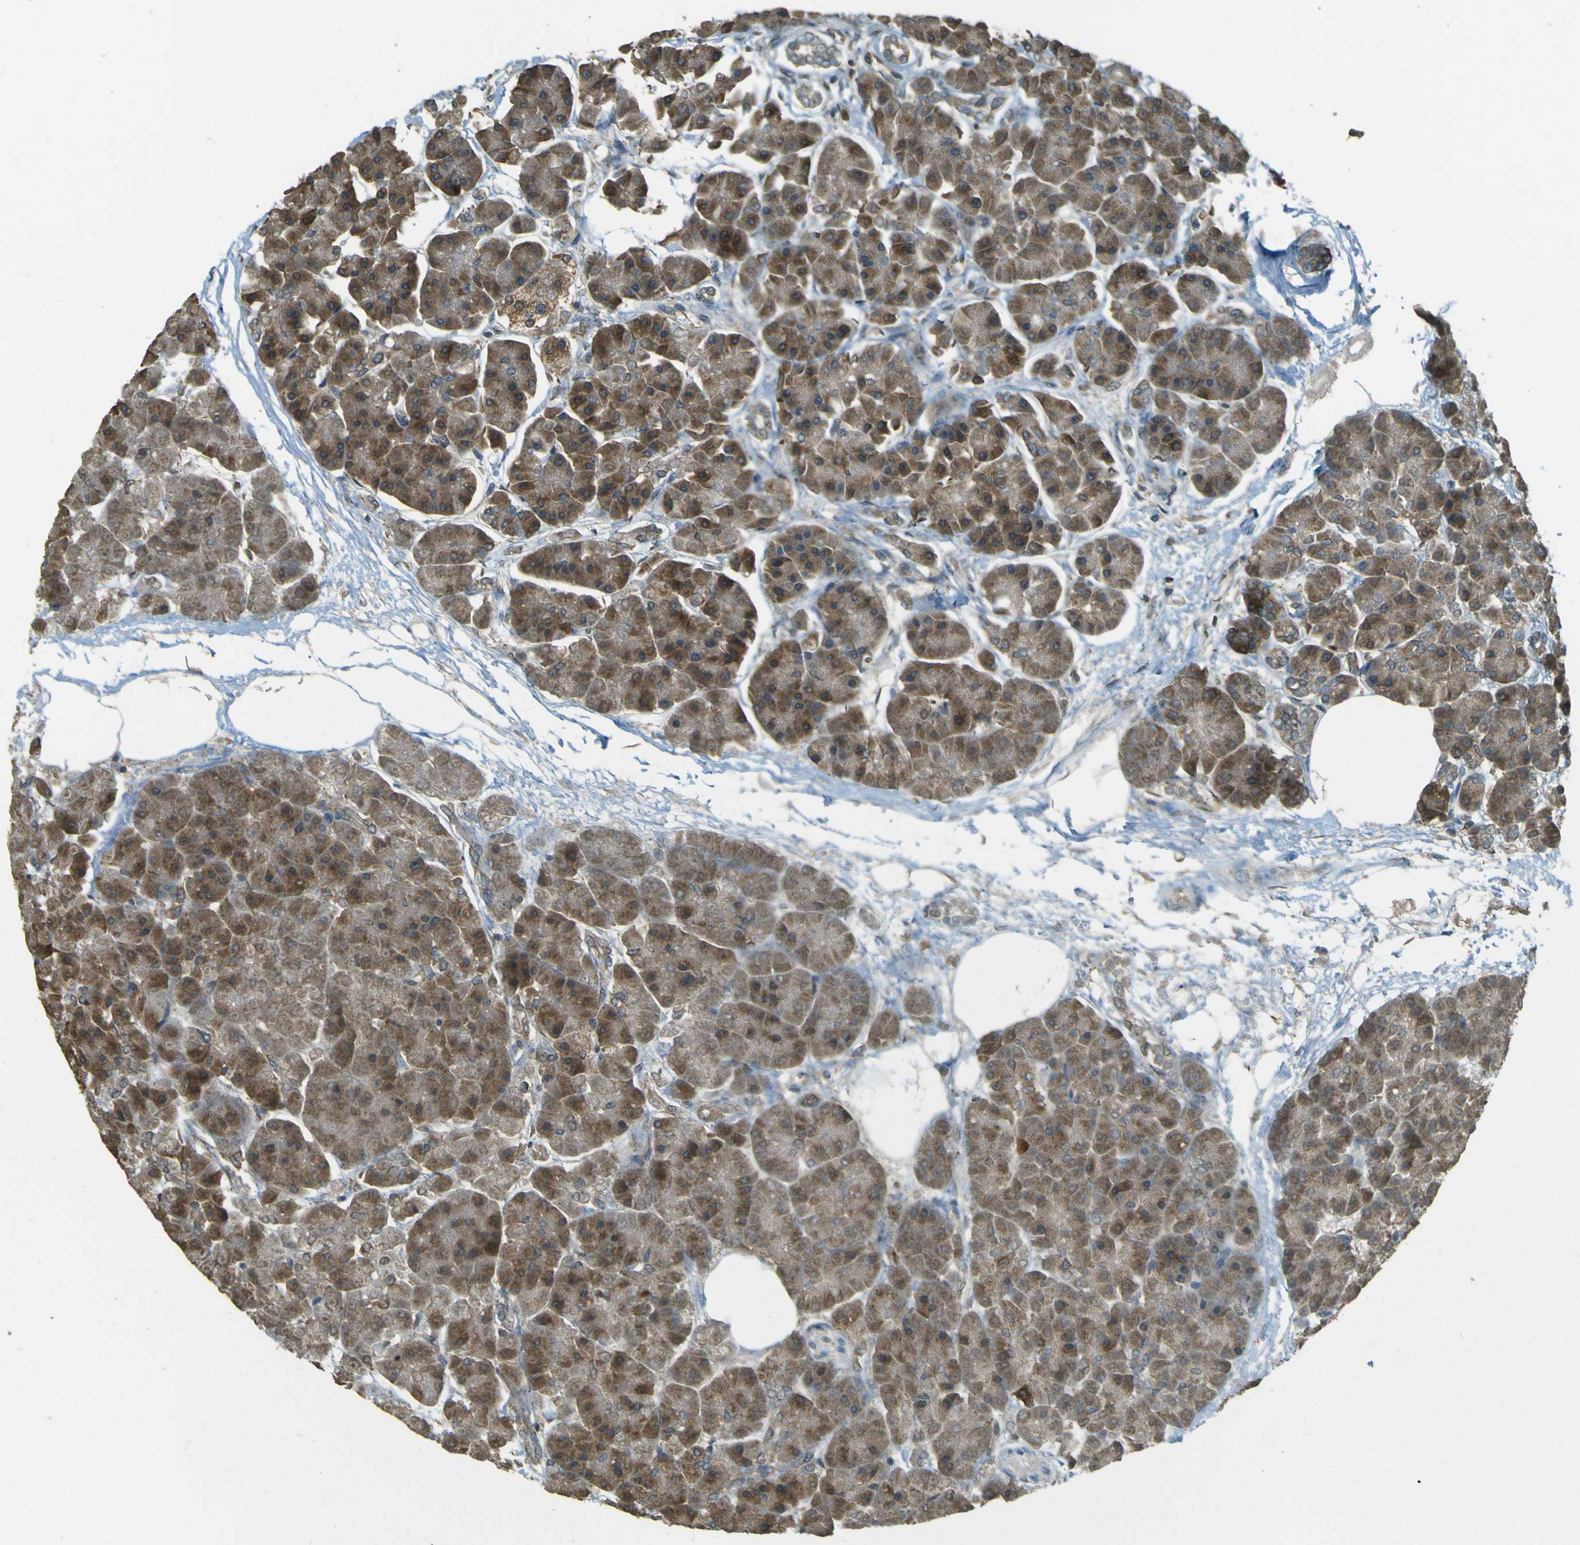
{"staining": {"intensity": "strong", "quantity": ">75%", "location": "cytoplasmic/membranous"}, "tissue": "pancreas", "cell_type": "Exocrine glandular cells", "image_type": "normal", "snomed": [{"axis": "morphology", "description": "Normal tissue, NOS"}, {"axis": "topography", "description": "Pancreas"}], "caption": "Immunohistochemistry (IHC) staining of unremarkable pancreas, which demonstrates high levels of strong cytoplasmic/membranous positivity in about >75% of exocrine glandular cells indicating strong cytoplasmic/membranous protein expression. The staining was performed using DAB (brown) for protein detection and nuclei were counterstained in hematoxylin (blue).", "gene": "GOLGA1", "patient": {"sex": "female", "age": 70}}